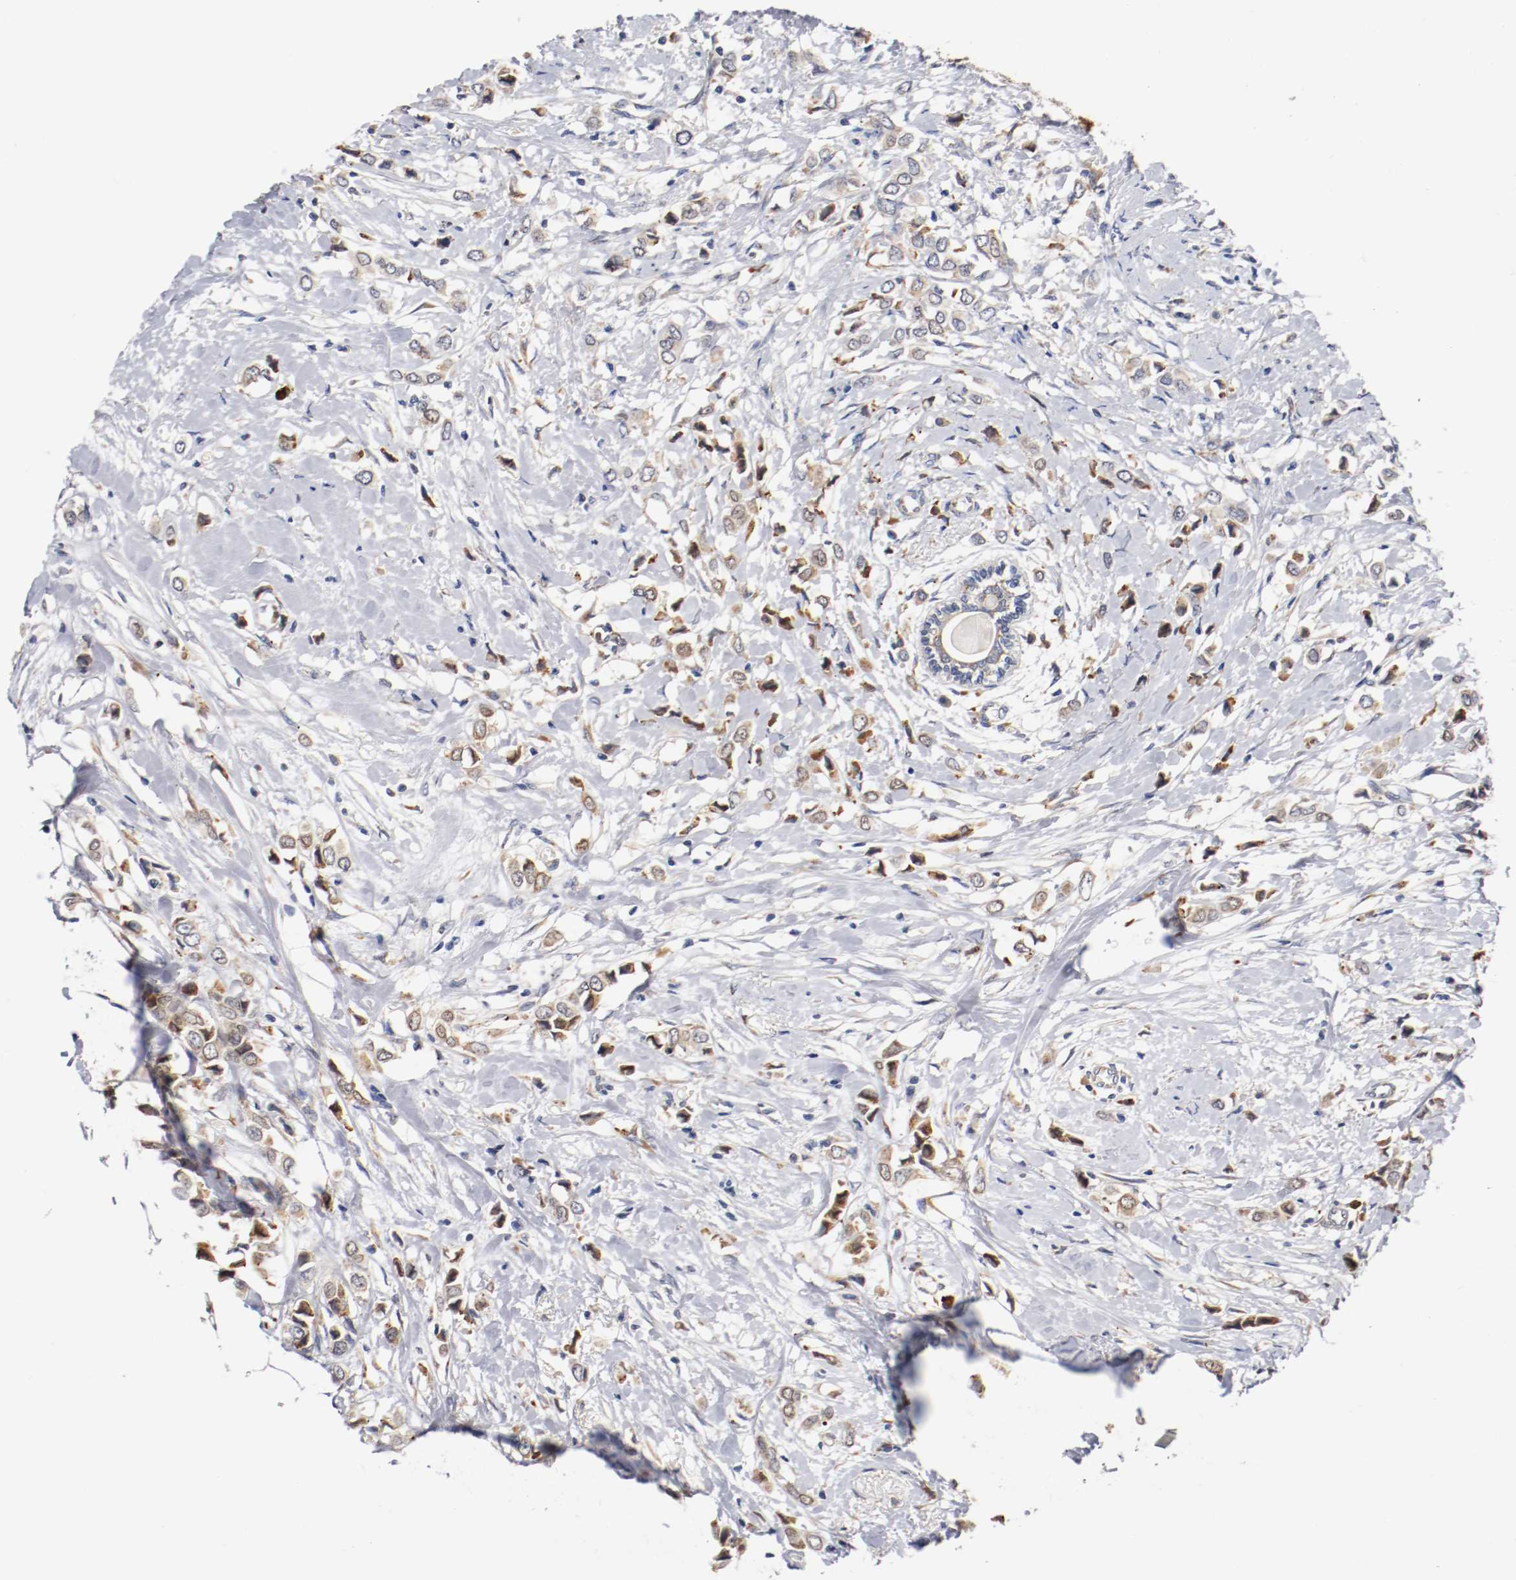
{"staining": {"intensity": "moderate", "quantity": ">75%", "location": "cytoplasmic/membranous,nuclear"}, "tissue": "breast cancer", "cell_type": "Tumor cells", "image_type": "cancer", "snomed": [{"axis": "morphology", "description": "Lobular carcinoma"}, {"axis": "topography", "description": "Breast"}], "caption": "The image shows immunohistochemical staining of breast cancer. There is moderate cytoplasmic/membranous and nuclear expression is present in approximately >75% of tumor cells. (Brightfield microscopy of DAB IHC at high magnification).", "gene": "TNFSF13", "patient": {"sex": "female", "age": 51}}